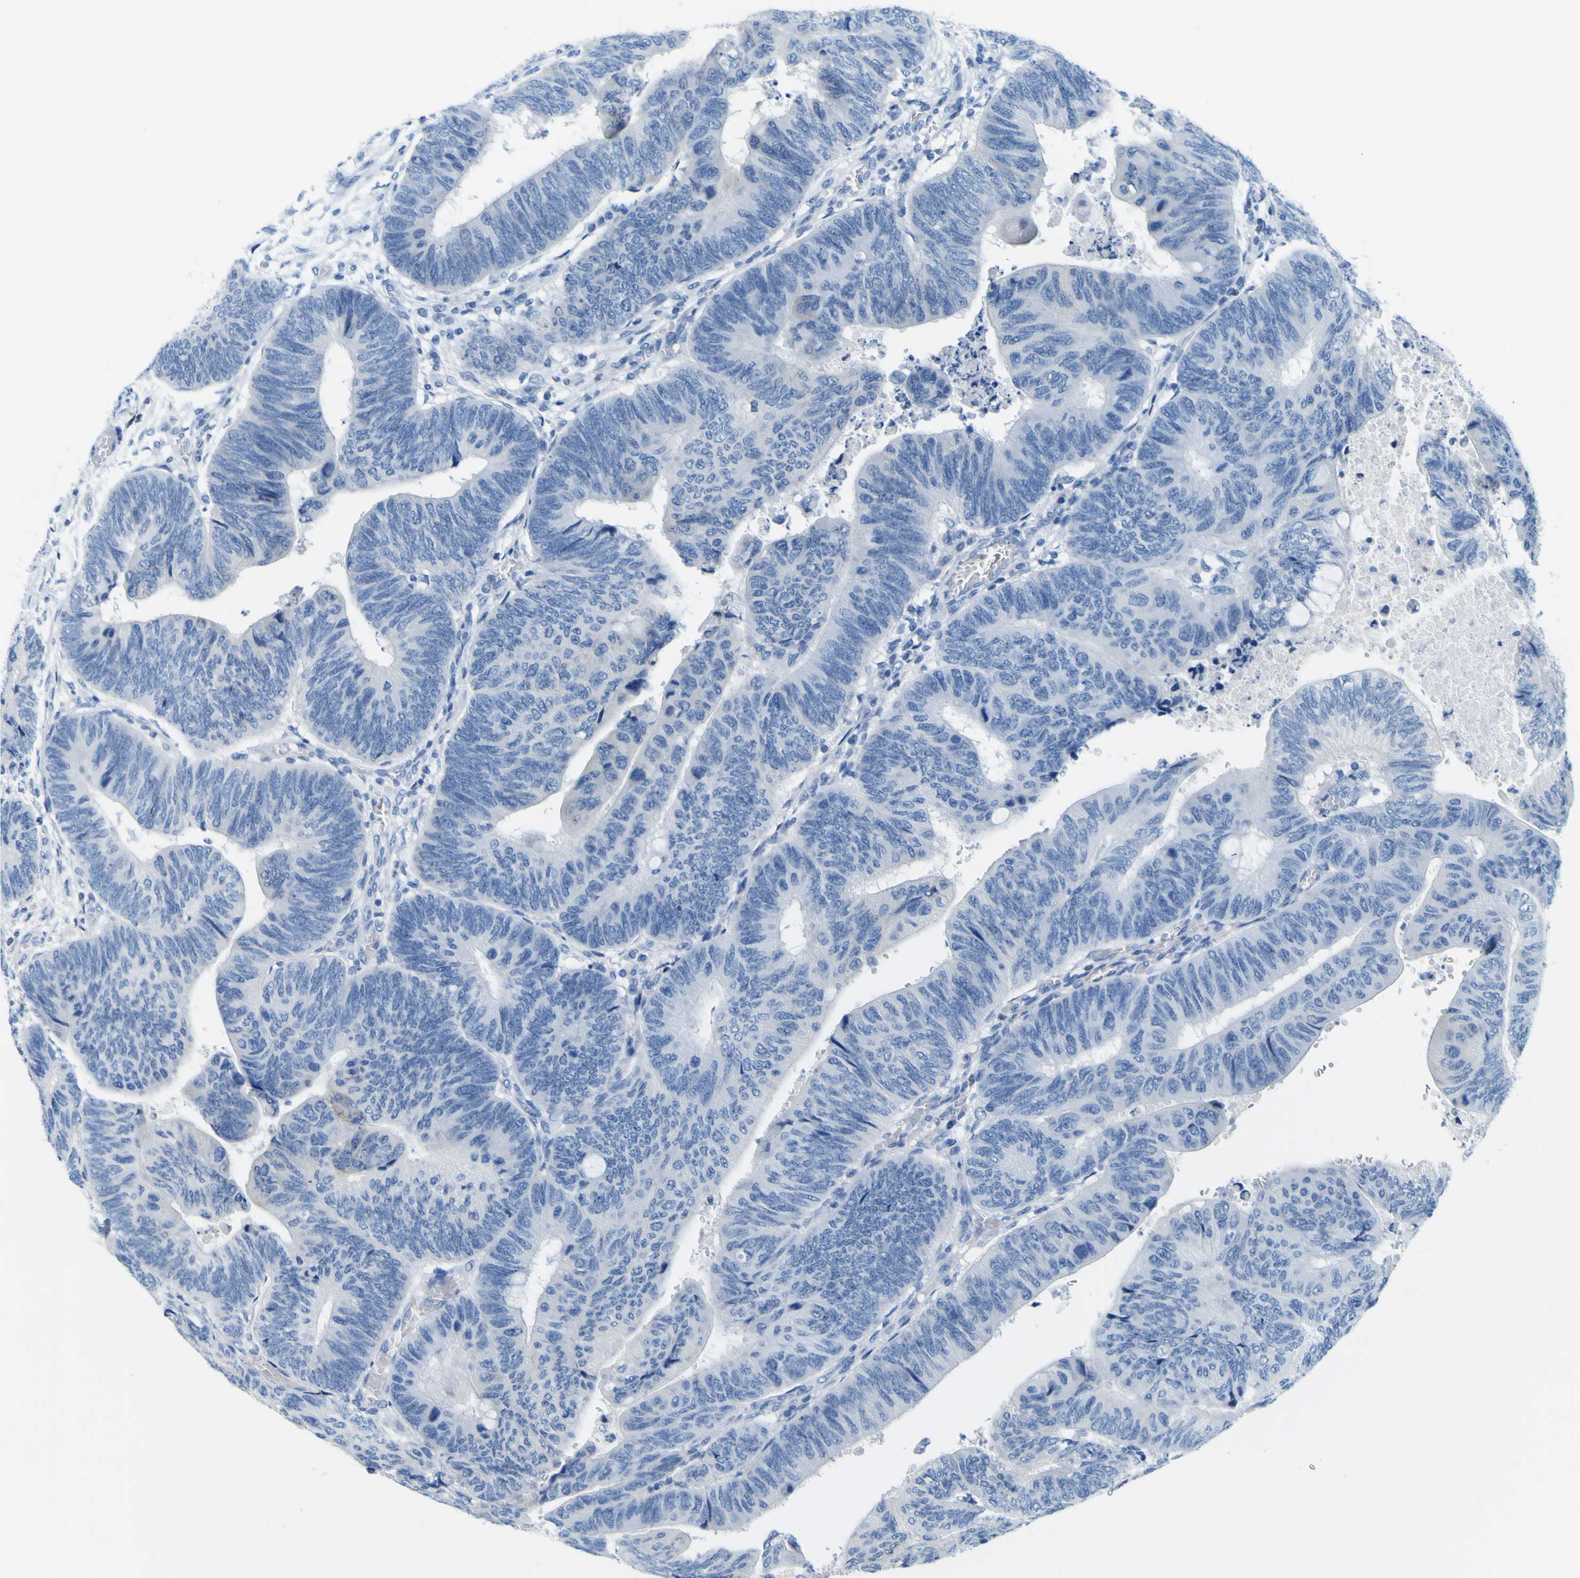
{"staining": {"intensity": "negative", "quantity": "none", "location": "none"}, "tissue": "colorectal cancer", "cell_type": "Tumor cells", "image_type": "cancer", "snomed": [{"axis": "morphology", "description": "Normal tissue, NOS"}, {"axis": "morphology", "description": "Adenocarcinoma, NOS"}, {"axis": "topography", "description": "Rectum"}, {"axis": "topography", "description": "Peripheral nerve tissue"}], "caption": "A photomicrograph of human colorectal cancer is negative for staining in tumor cells.", "gene": "ACSL1", "patient": {"sex": "male", "age": 92}}